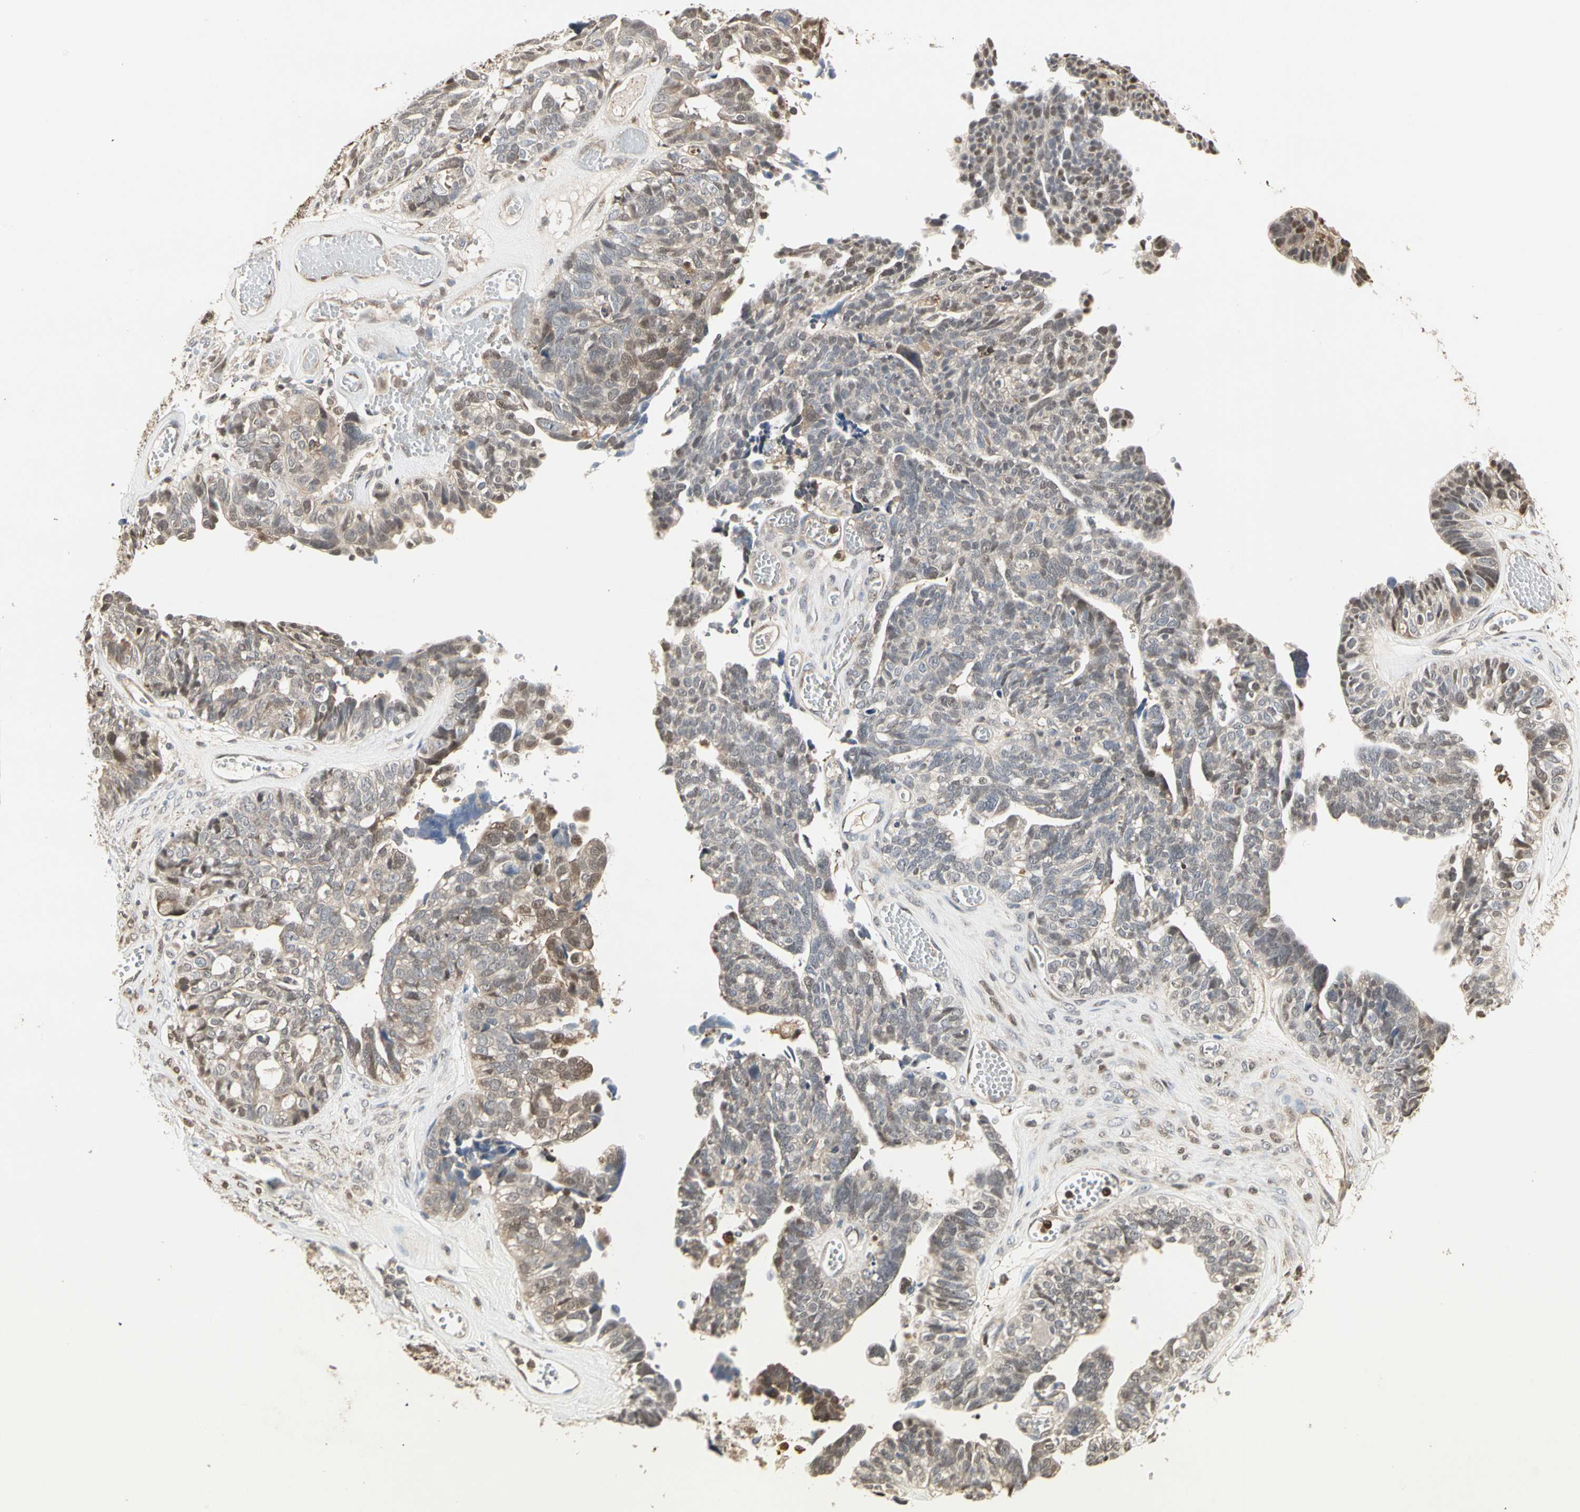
{"staining": {"intensity": "weak", "quantity": ">75%", "location": "cytoplasmic/membranous,nuclear"}, "tissue": "ovarian cancer", "cell_type": "Tumor cells", "image_type": "cancer", "snomed": [{"axis": "morphology", "description": "Cystadenocarcinoma, serous, NOS"}, {"axis": "topography", "description": "Ovary"}], "caption": "Immunohistochemistry micrograph of neoplastic tissue: serous cystadenocarcinoma (ovarian) stained using IHC demonstrates low levels of weak protein expression localized specifically in the cytoplasmic/membranous and nuclear of tumor cells, appearing as a cytoplasmic/membranous and nuclear brown color.", "gene": "DRG2", "patient": {"sex": "female", "age": 79}}